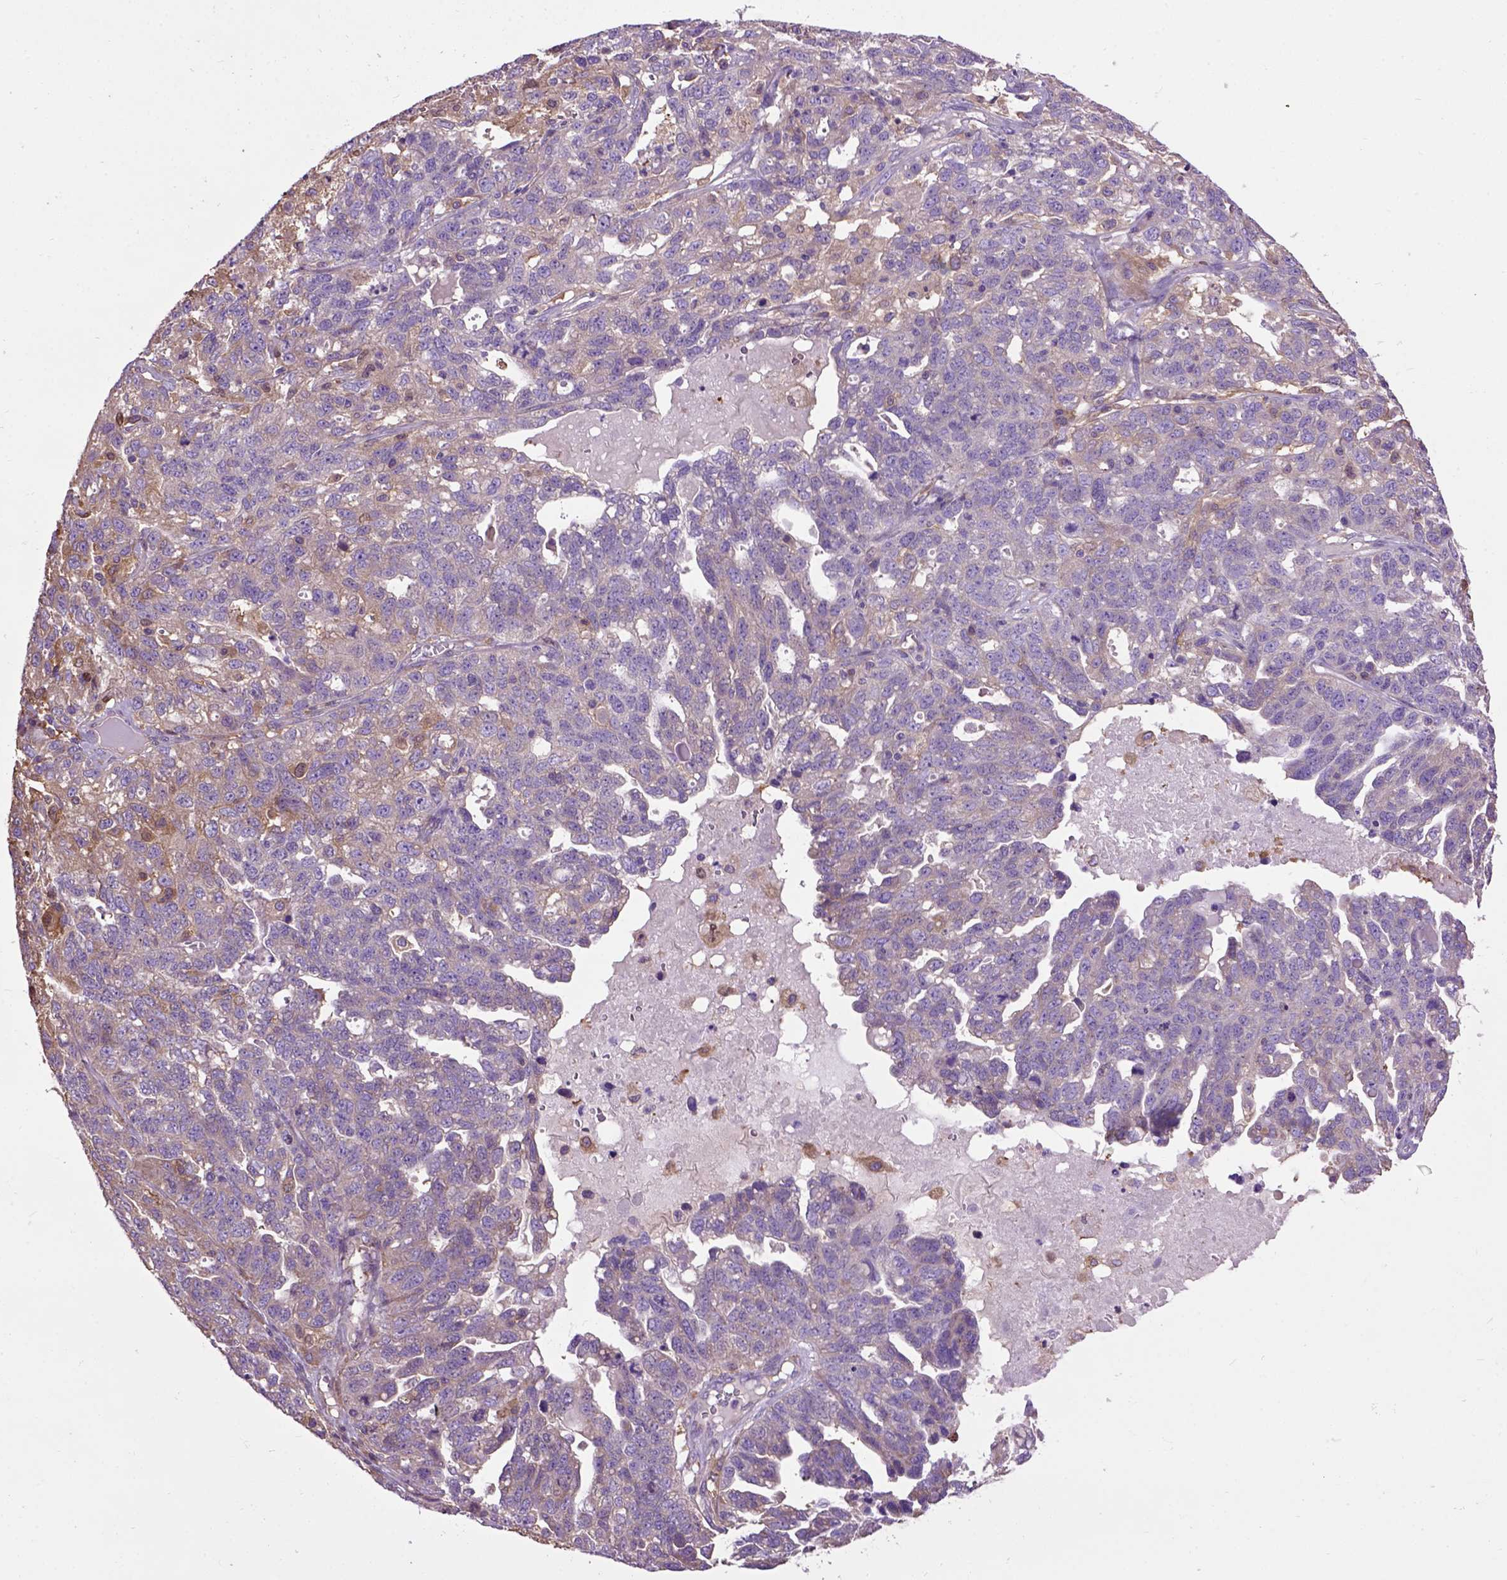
{"staining": {"intensity": "weak", "quantity": "25%-75%", "location": "cytoplasmic/membranous"}, "tissue": "ovarian cancer", "cell_type": "Tumor cells", "image_type": "cancer", "snomed": [{"axis": "morphology", "description": "Cystadenocarcinoma, serous, NOS"}, {"axis": "topography", "description": "Ovary"}], "caption": "A low amount of weak cytoplasmic/membranous positivity is appreciated in approximately 25%-75% of tumor cells in serous cystadenocarcinoma (ovarian) tissue. (DAB IHC, brown staining for protein, blue staining for nuclei).", "gene": "SEMA4F", "patient": {"sex": "female", "age": 71}}